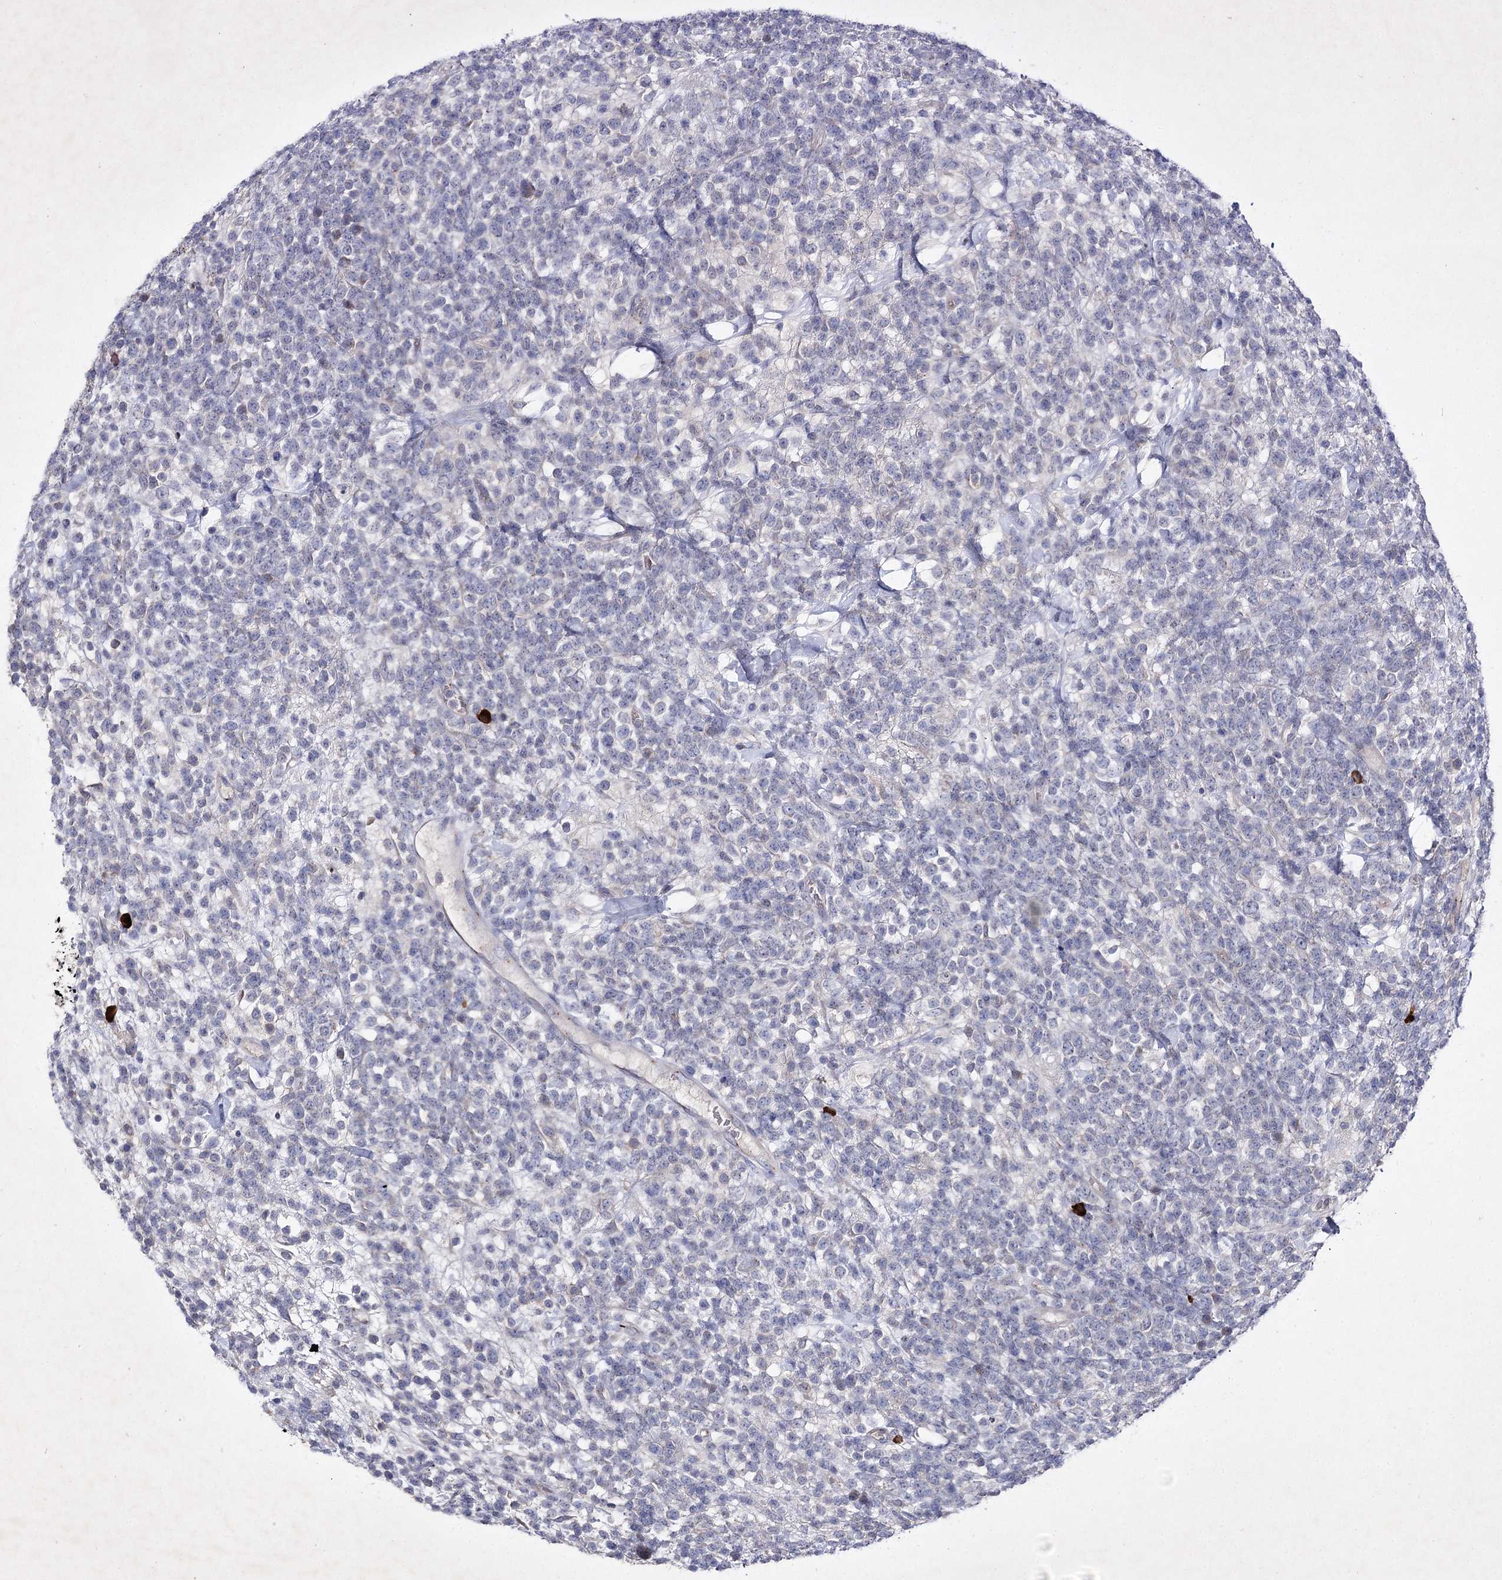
{"staining": {"intensity": "negative", "quantity": "none", "location": "none"}, "tissue": "lymphoma", "cell_type": "Tumor cells", "image_type": "cancer", "snomed": [{"axis": "morphology", "description": "Malignant lymphoma, non-Hodgkin's type, High grade"}, {"axis": "topography", "description": "Colon"}], "caption": "Tumor cells show no significant expression in lymphoma.", "gene": "COX15", "patient": {"sex": "female", "age": 53}}